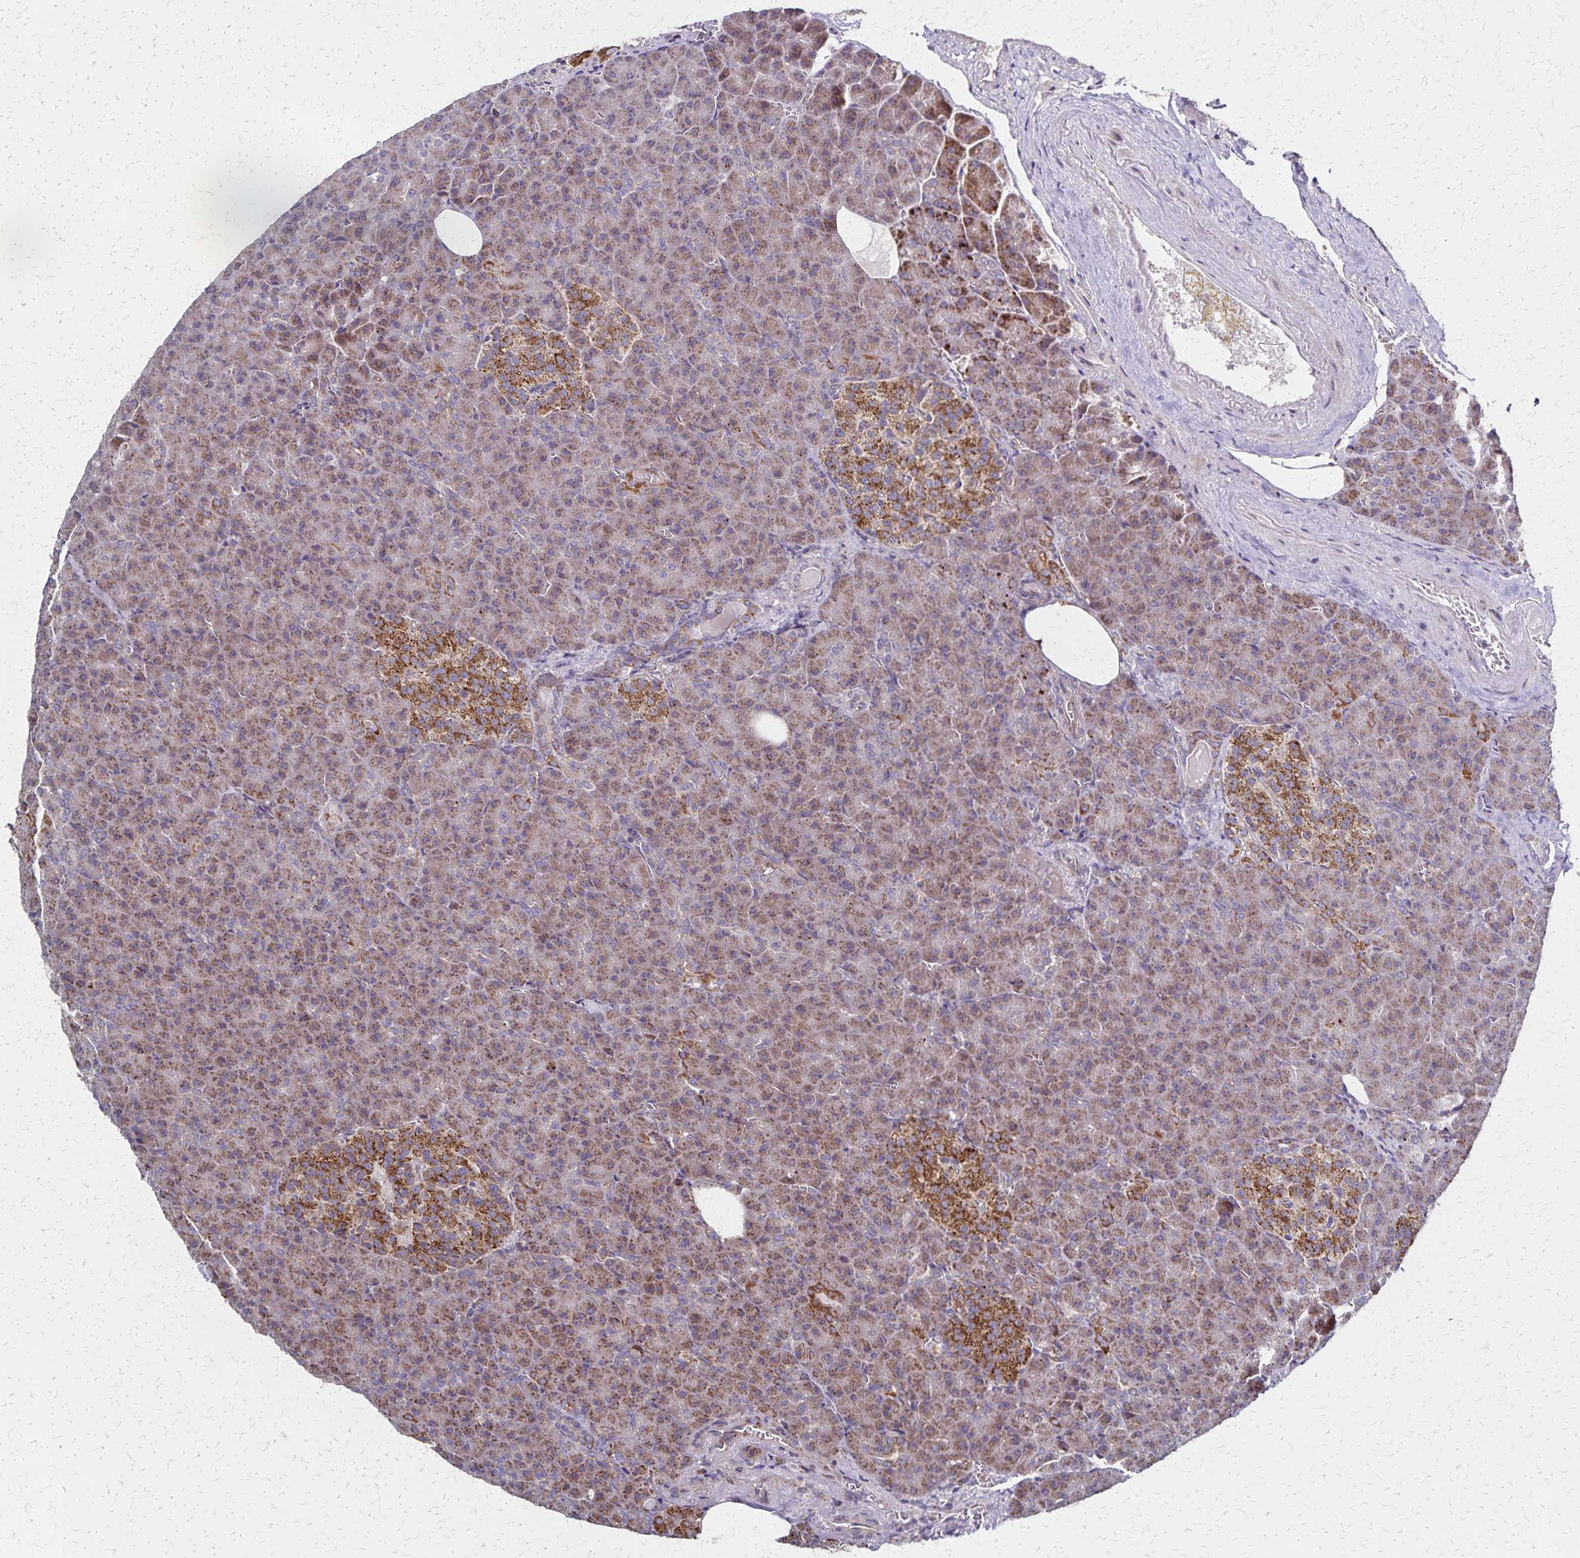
{"staining": {"intensity": "moderate", "quantity": ">75%", "location": "cytoplasmic/membranous"}, "tissue": "pancreas", "cell_type": "Exocrine glandular cells", "image_type": "normal", "snomed": [{"axis": "morphology", "description": "Normal tissue, NOS"}, {"axis": "topography", "description": "Pancreas"}], "caption": "Pancreas stained with a brown dye displays moderate cytoplasmic/membranous positive expression in about >75% of exocrine glandular cells.", "gene": "NFS1", "patient": {"sex": "female", "age": 74}}